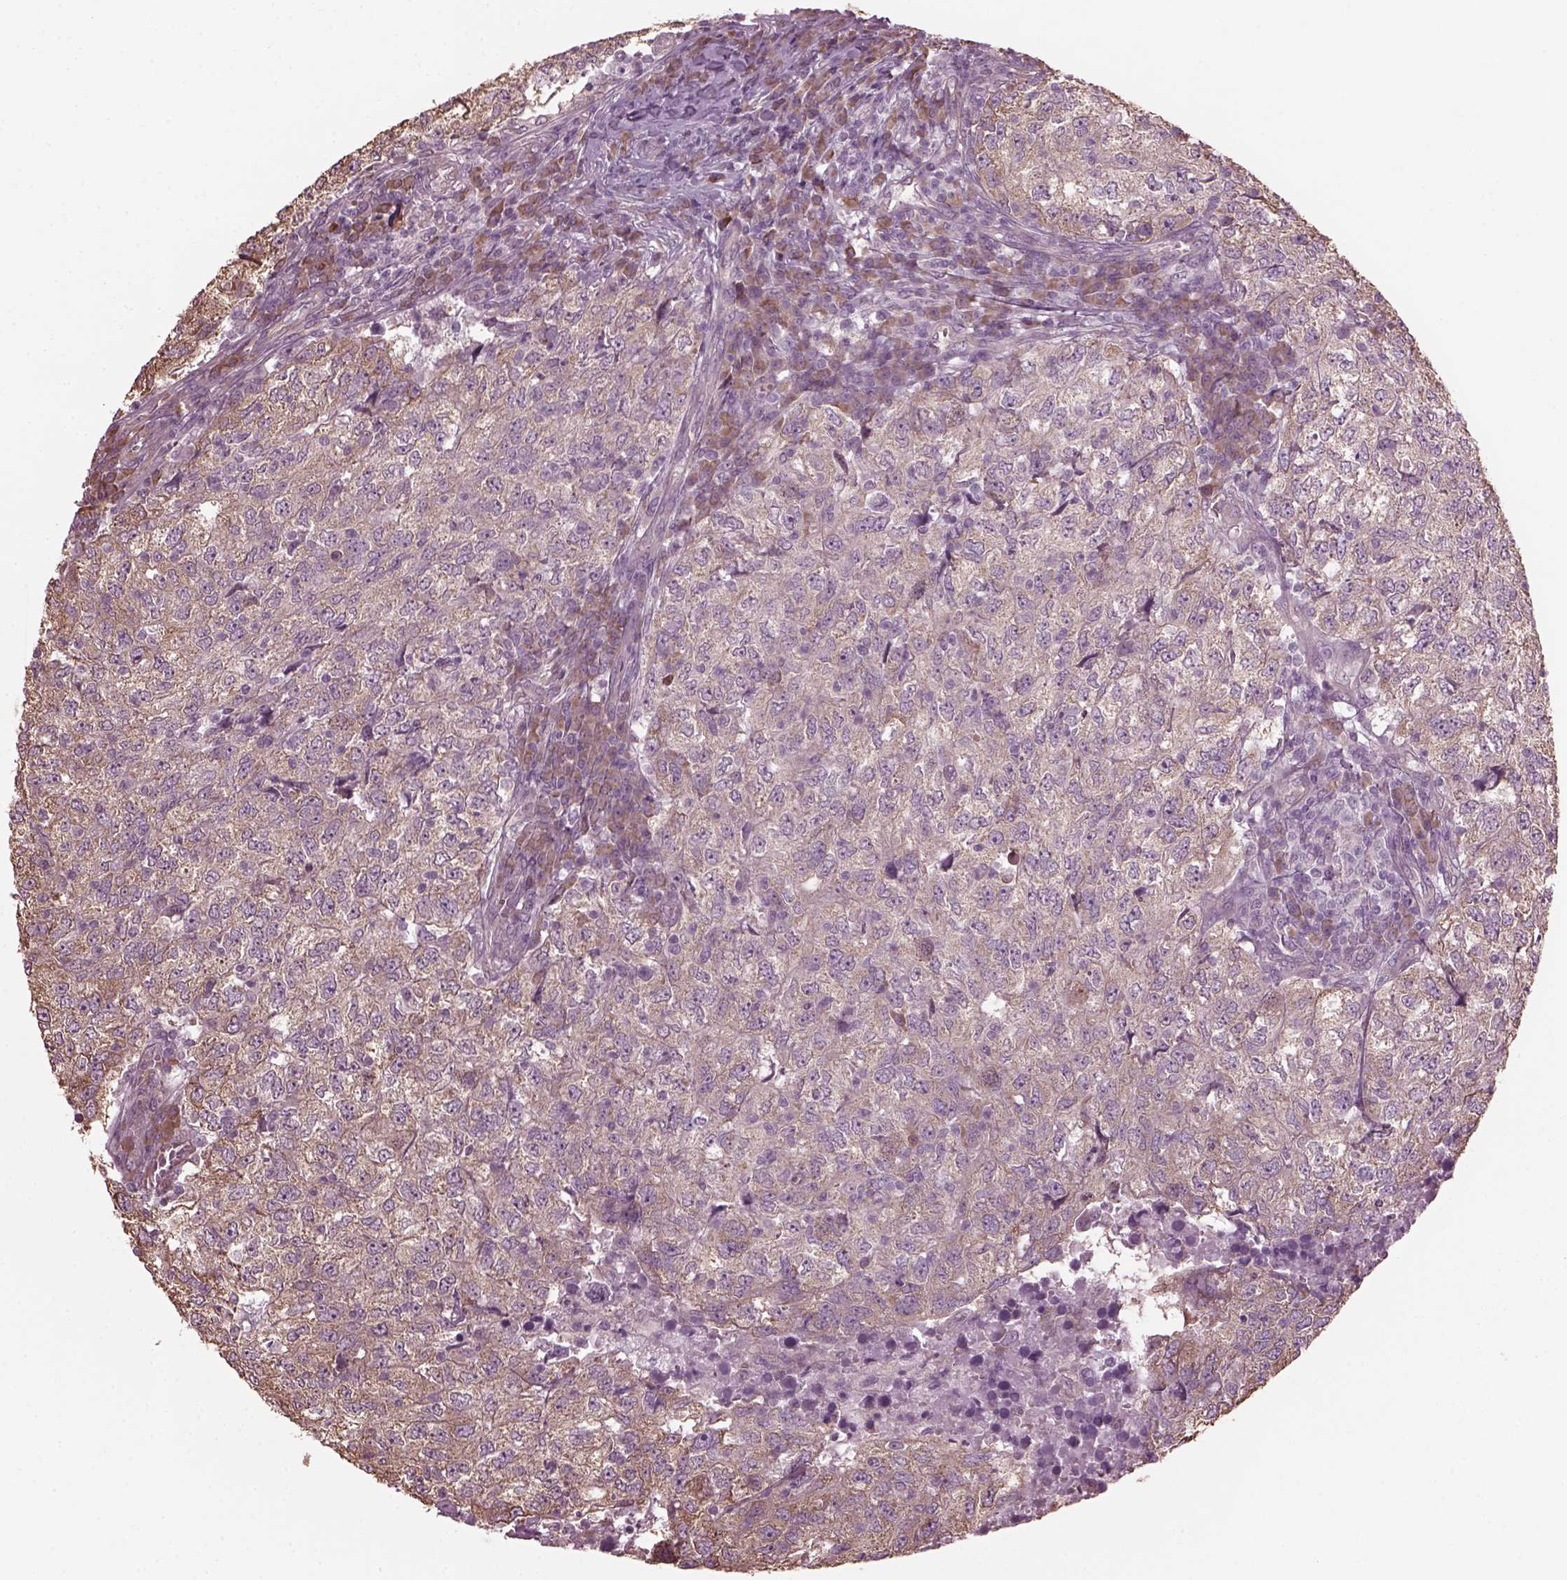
{"staining": {"intensity": "weak", "quantity": "25%-75%", "location": "cytoplasmic/membranous"}, "tissue": "breast cancer", "cell_type": "Tumor cells", "image_type": "cancer", "snomed": [{"axis": "morphology", "description": "Duct carcinoma"}, {"axis": "topography", "description": "Breast"}], "caption": "Immunohistochemistry (IHC) (DAB (3,3'-diaminobenzidine)) staining of human breast invasive ductal carcinoma exhibits weak cytoplasmic/membranous protein positivity in about 25%-75% of tumor cells. Nuclei are stained in blue.", "gene": "CABP5", "patient": {"sex": "female", "age": 30}}